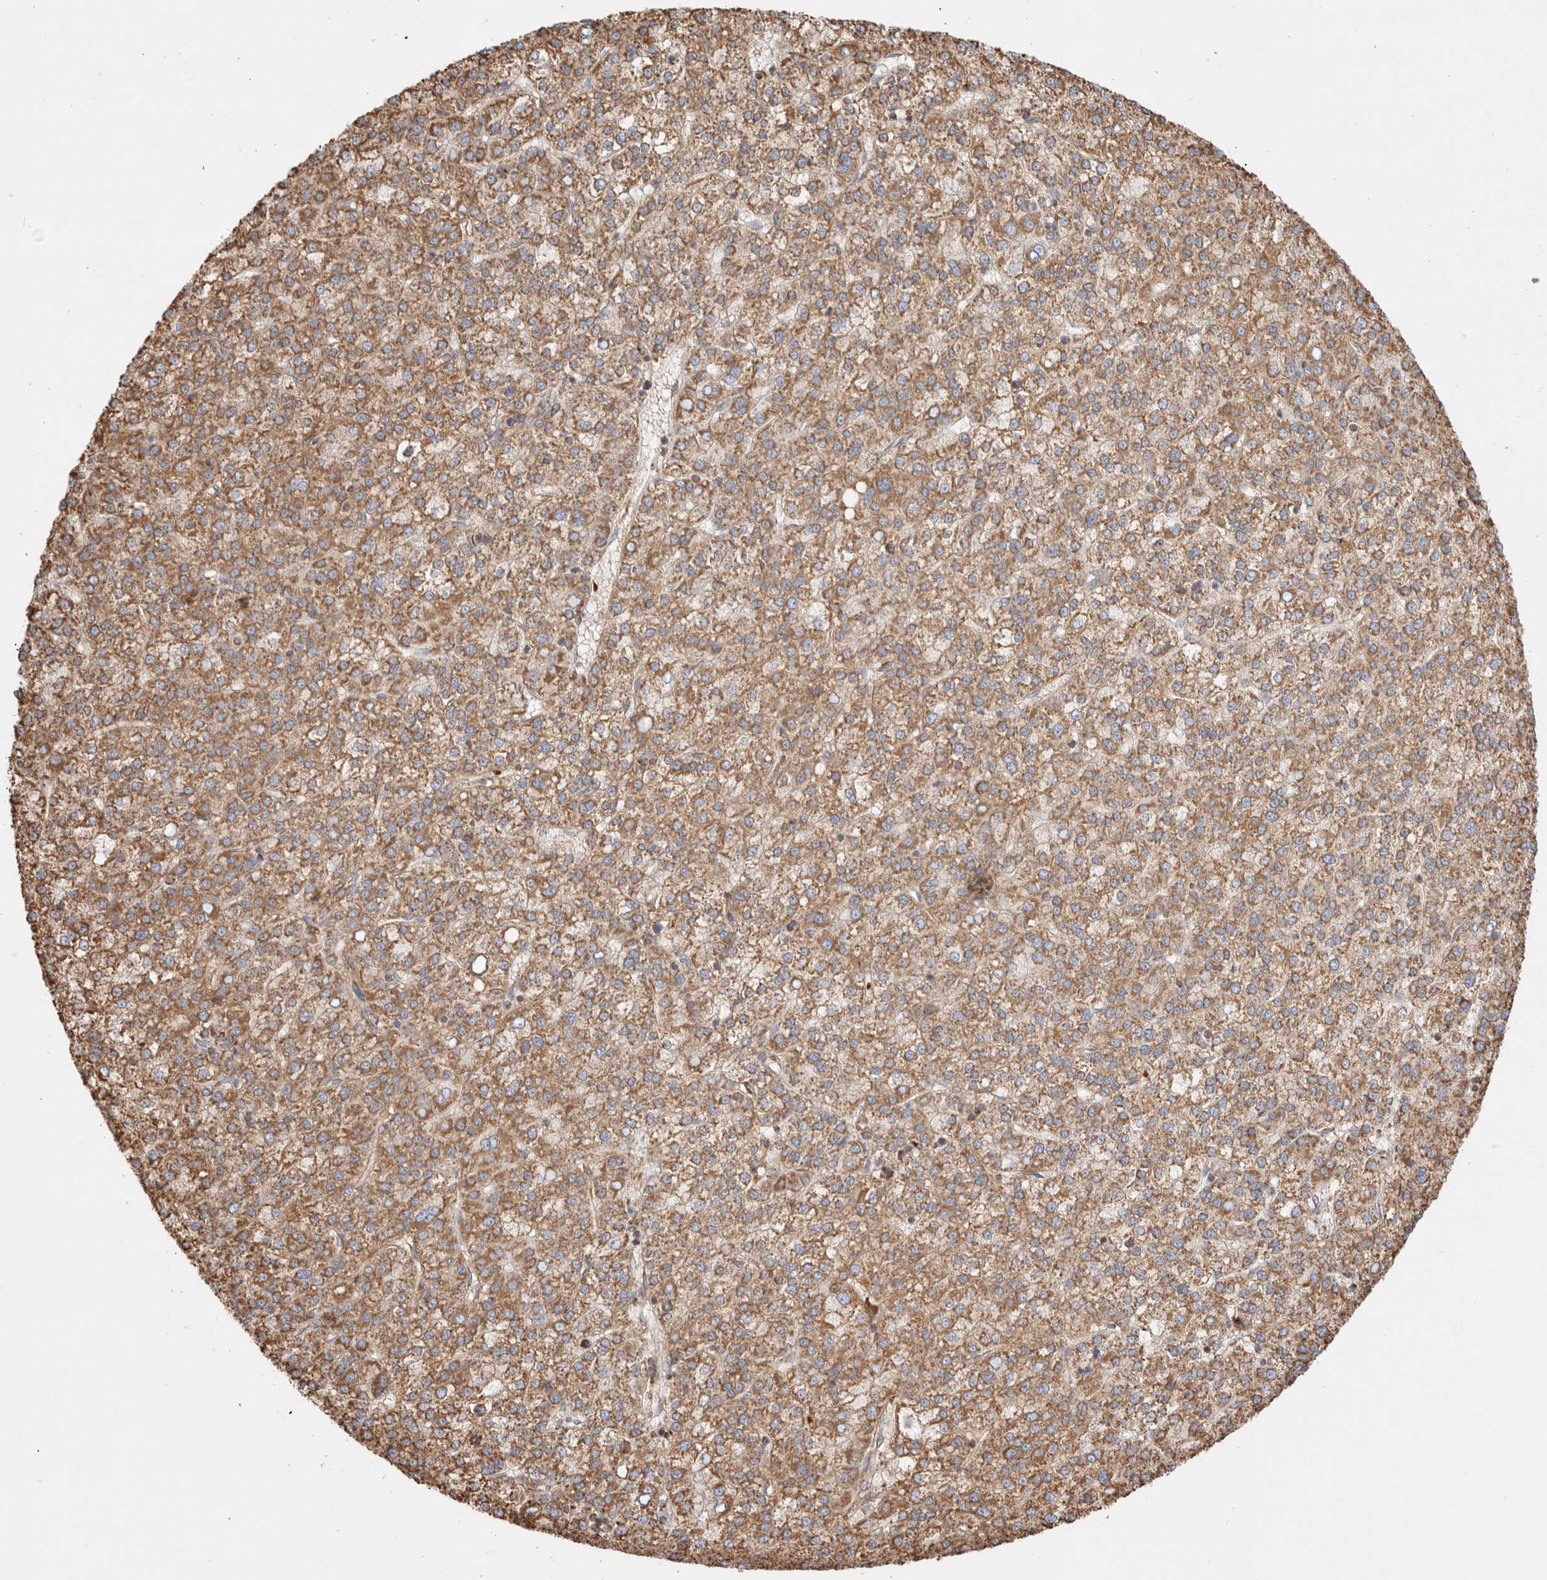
{"staining": {"intensity": "moderate", "quantity": ">75%", "location": "cytoplasmic/membranous"}, "tissue": "liver cancer", "cell_type": "Tumor cells", "image_type": "cancer", "snomed": [{"axis": "morphology", "description": "Carcinoma, Hepatocellular, NOS"}, {"axis": "topography", "description": "Liver"}], "caption": "Protein expression analysis of hepatocellular carcinoma (liver) exhibits moderate cytoplasmic/membranous staining in approximately >75% of tumor cells. (Stains: DAB (3,3'-diaminobenzidine) in brown, nuclei in blue, Microscopy: brightfield microscopy at high magnification).", "gene": "TMPPE", "patient": {"sex": "female", "age": 58}}